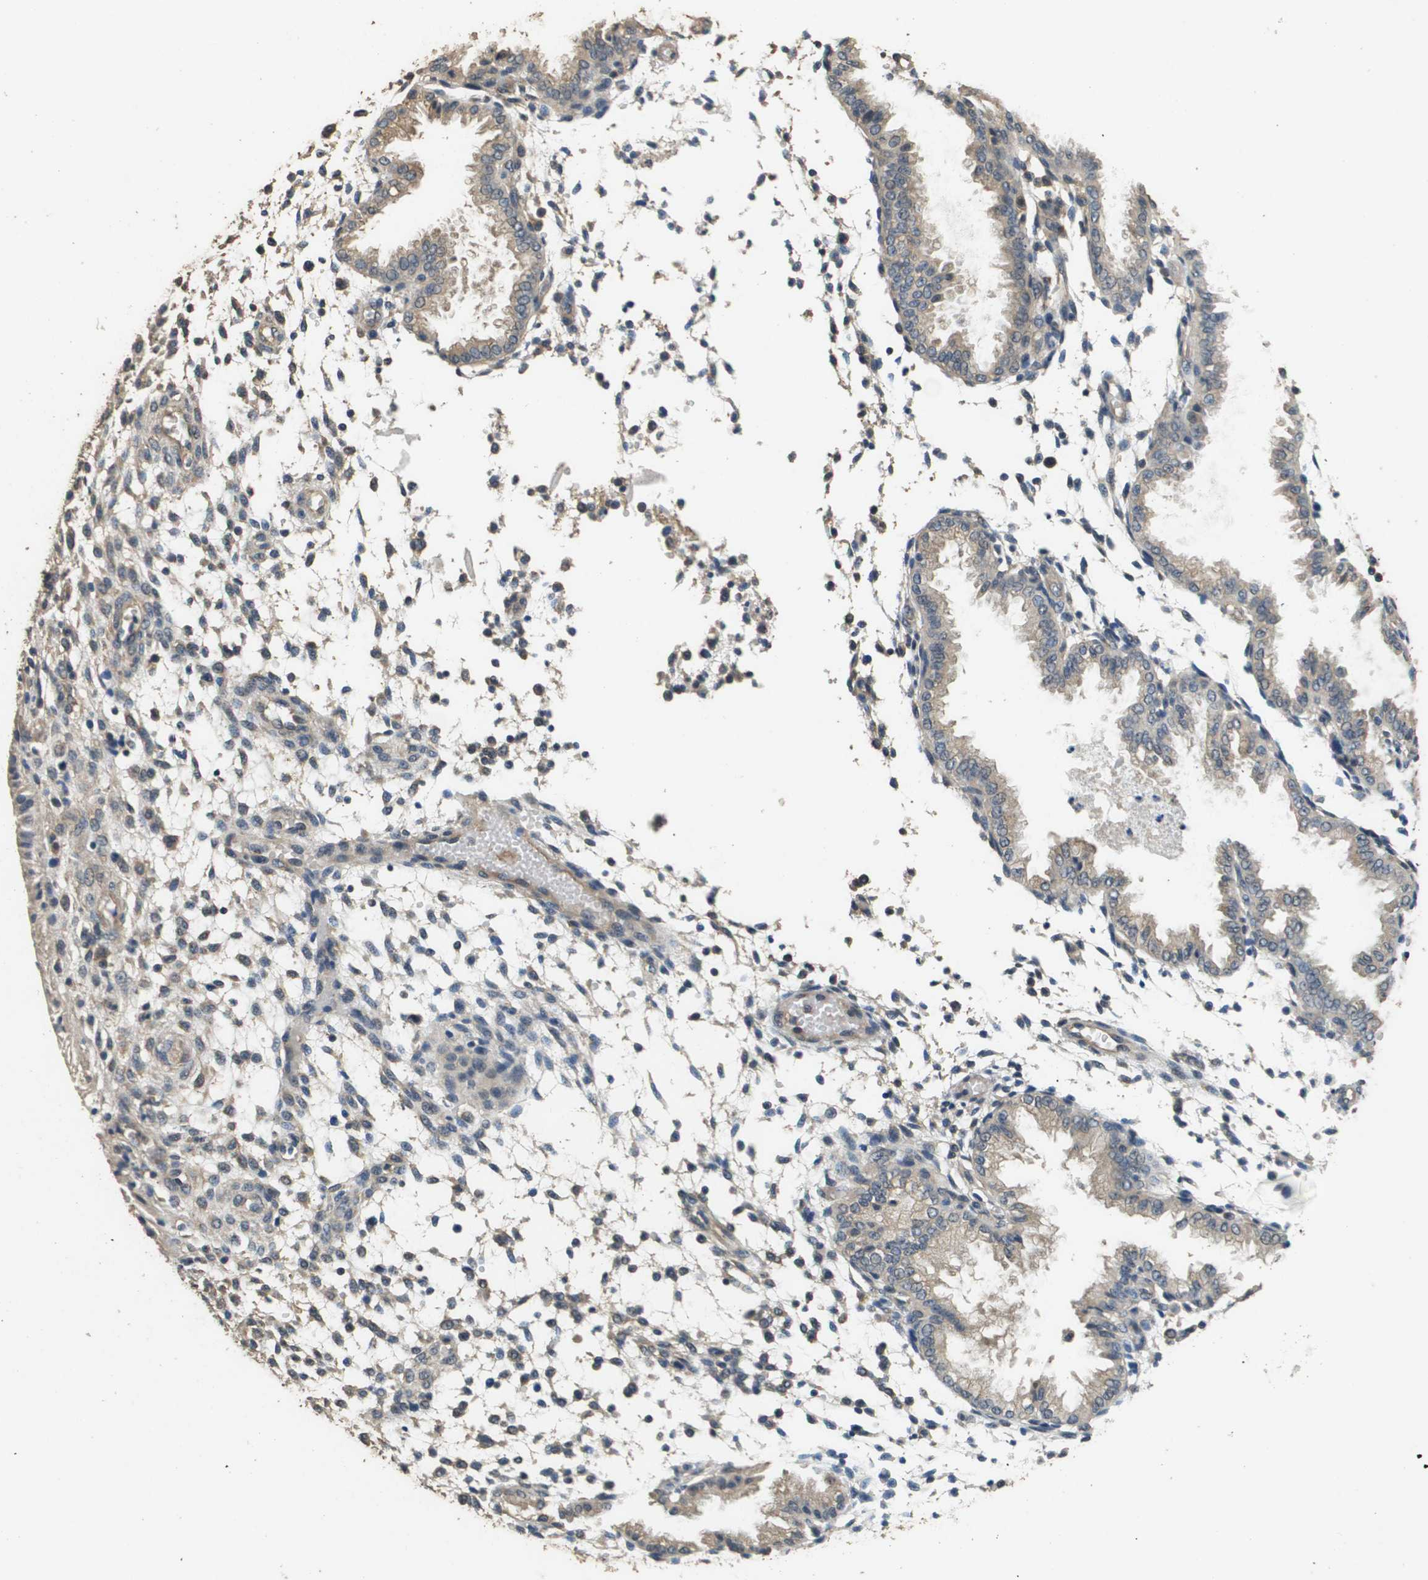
{"staining": {"intensity": "negative", "quantity": "none", "location": "none"}, "tissue": "endometrium", "cell_type": "Cells in endometrial stroma", "image_type": "normal", "snomed": [{"axis": "morphology", "description": "Normal tissue, NOS"}, {"axis": "topography", "description": "Endometrium"}], "caption": "Endometrium was stained to show a protein in brown. There is no significant staining in cells in endometrial stroma. (DAB IHC with hematoxylin counter stain).", "gene": "RAB6B", "patient": {"sex": "female", "age": 33}}